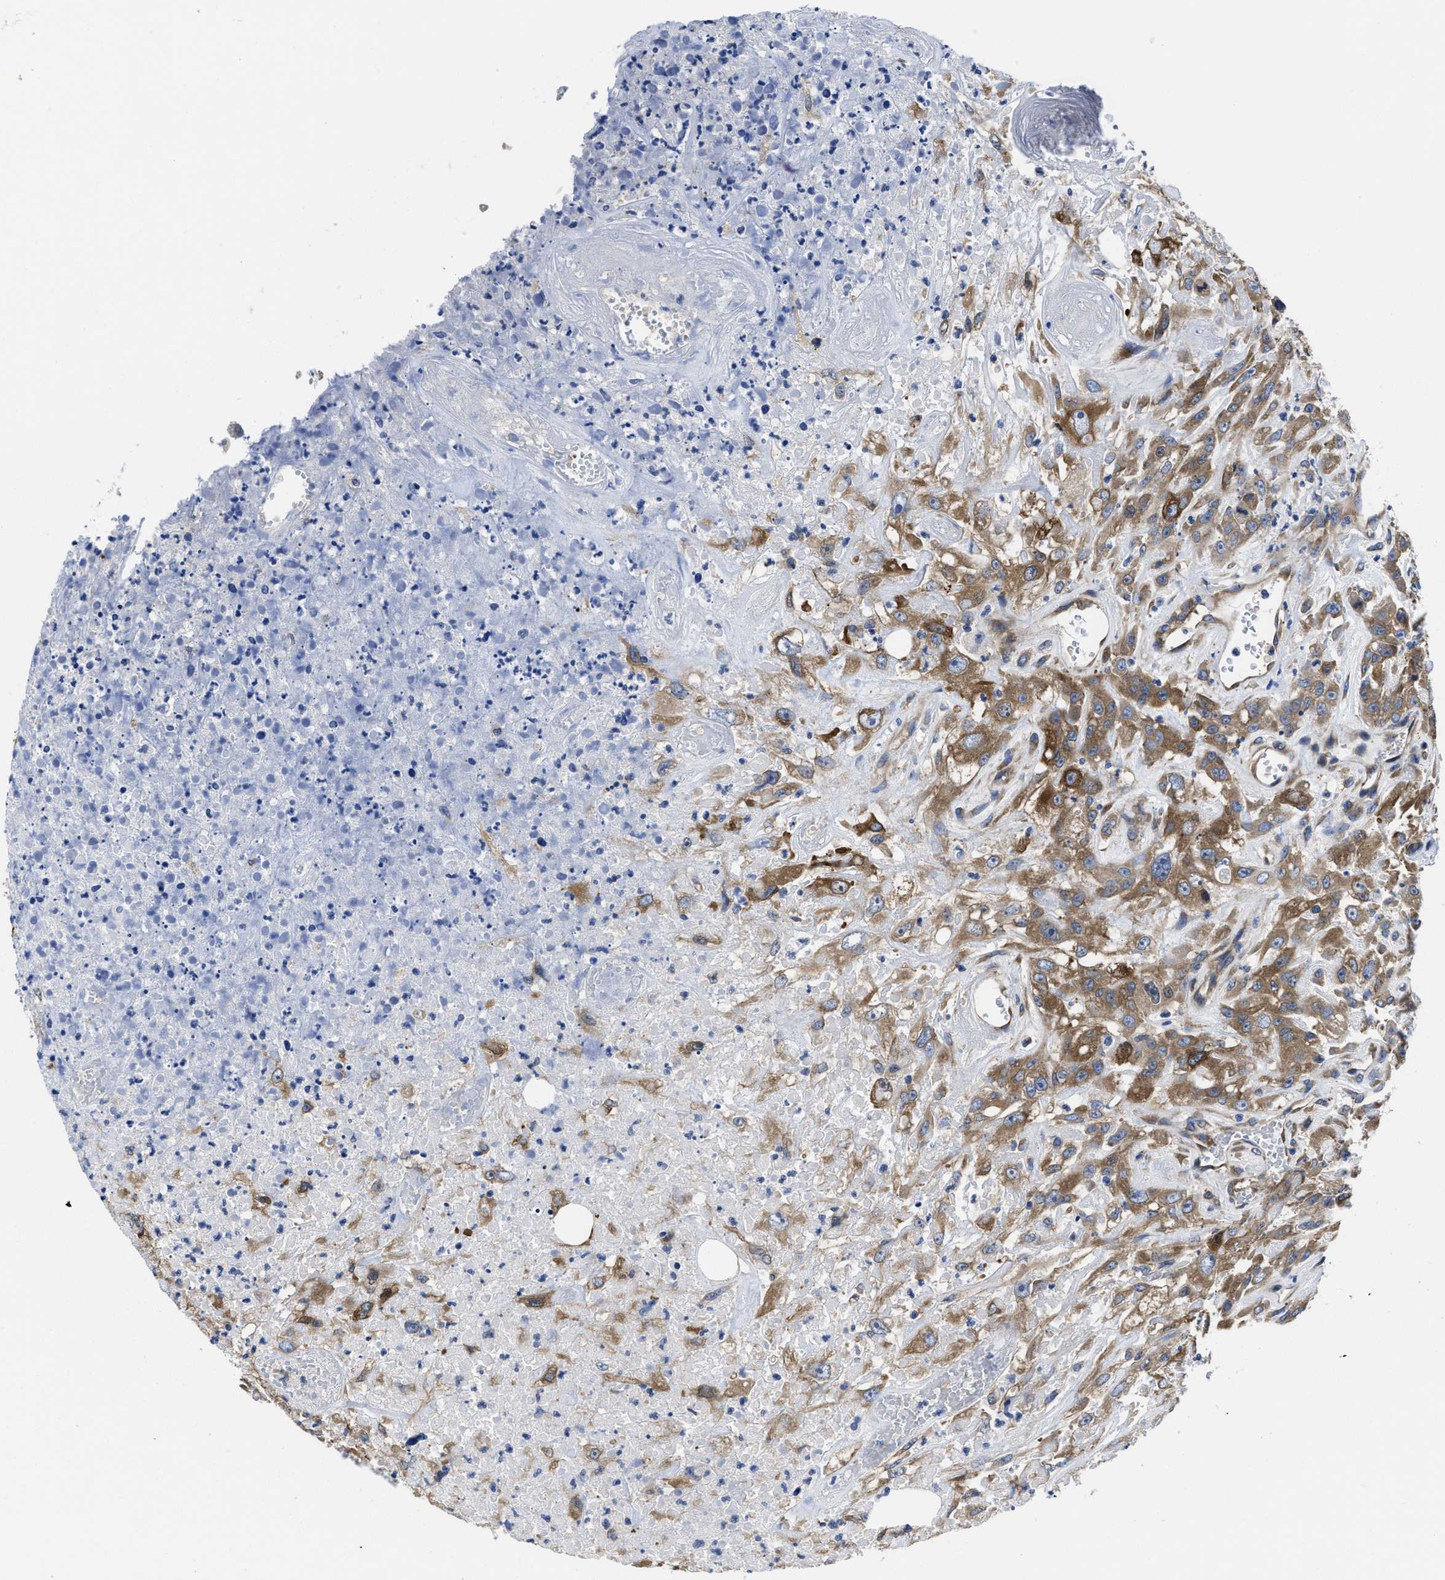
{"staining": {"intensity": "moderate", "quantity": "25%-75%", "location": "cytoplasmic/membranous"}, "tissue": "urothelial cancer", "cell_type": "Tumor cells", "image_type": "cancer", "snomed": [{"axis": "morphology", "description": "Urothelial carcinoma, High grade"}, {"axis": "topography", "description": "Urinary bladder"}], "caption": "A high-resolution histopathology image shows immunohistochemistry staining of urothelial cancer, which displays moderate cytoplasmic/membranous positivity in approximately 25%-75% of tumor cells. (brown staining indicates protein expression, while blue staining denotes nuclei).", "gene": "YARS1", "patient": {"sex": "male", "age": 46}}